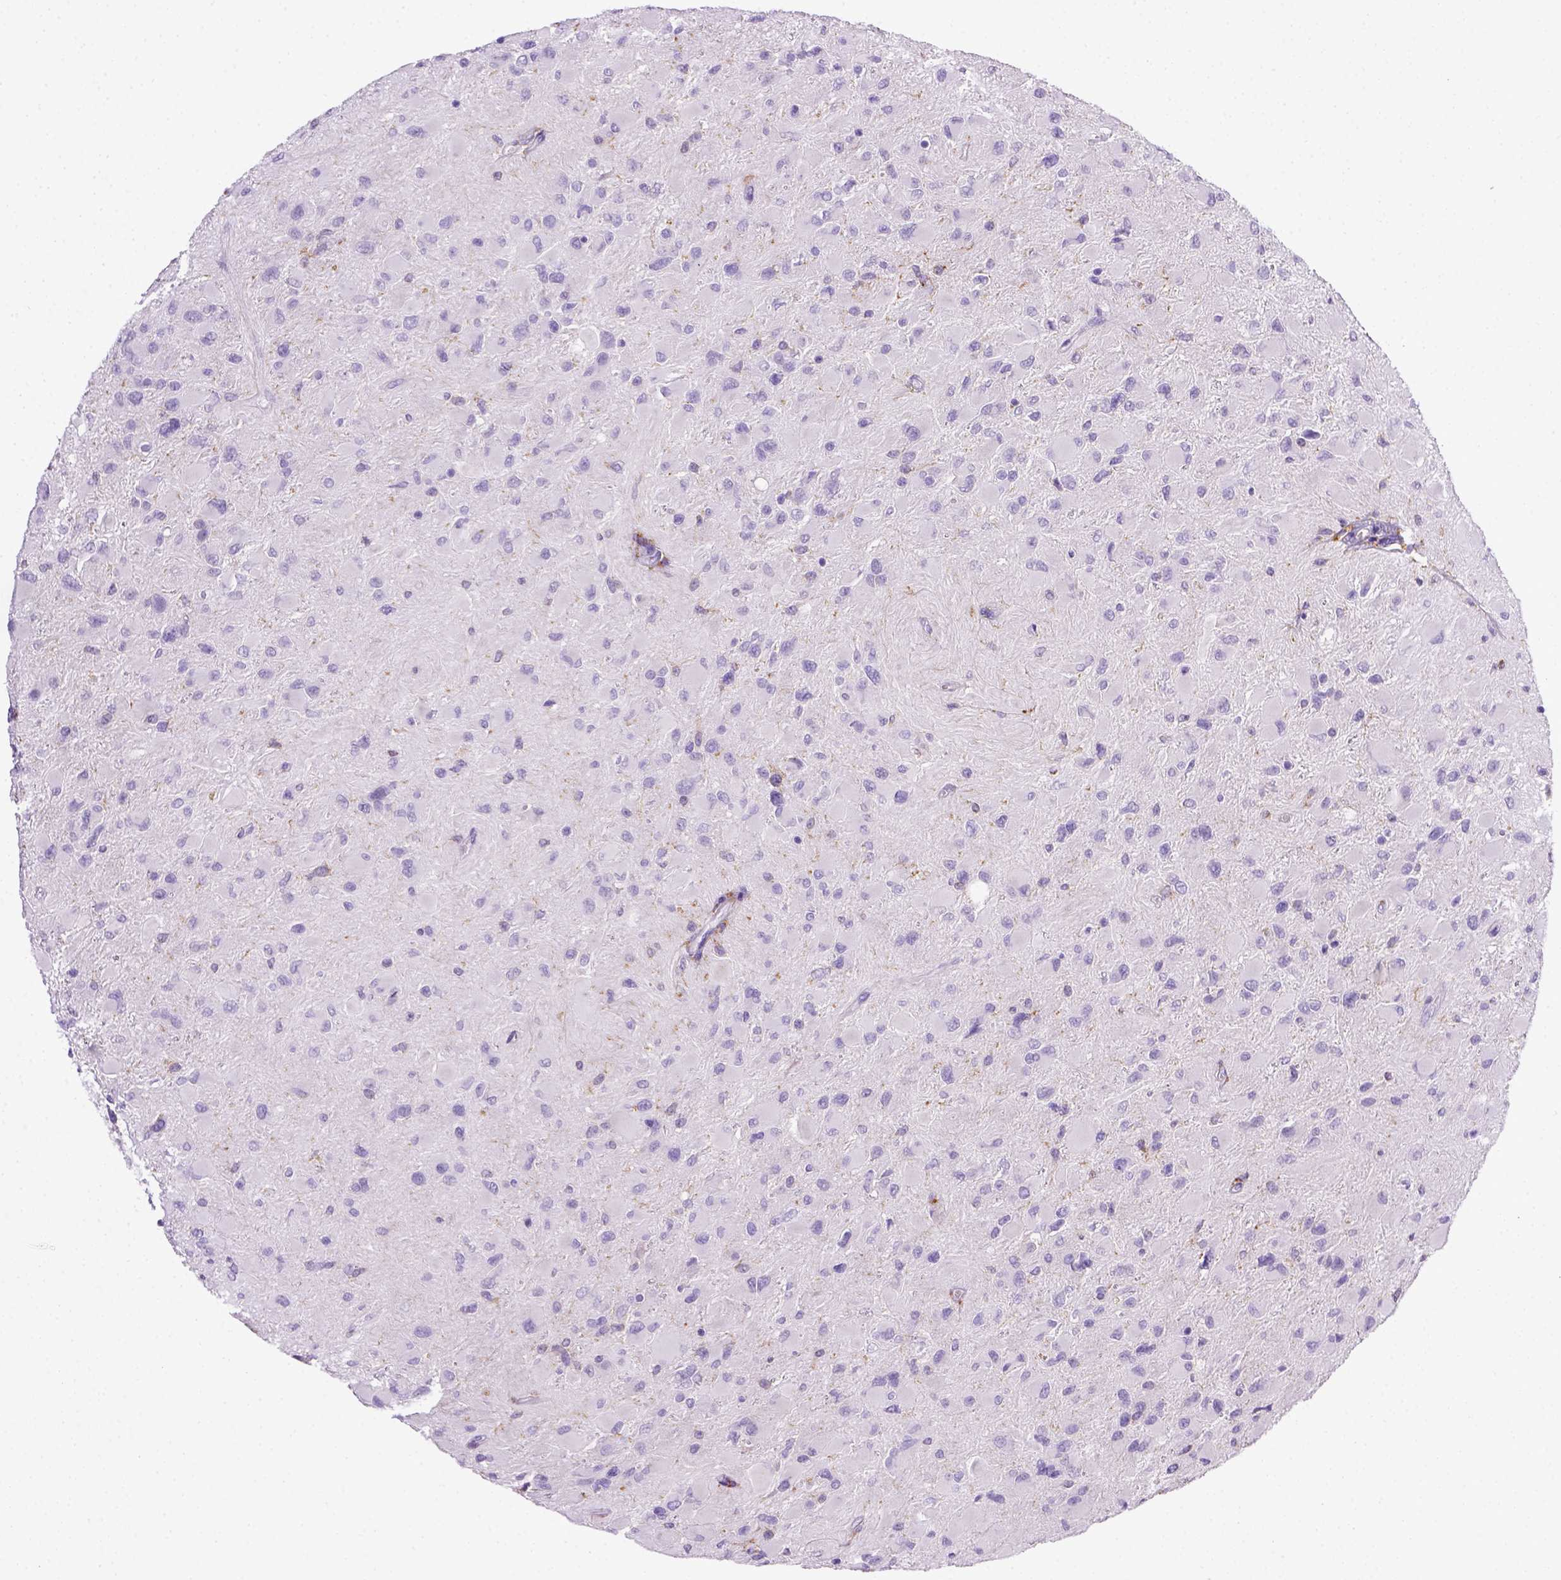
{"staining": {"intensity": "negative", "quantity": "none", "location": "none"}, "tissue": "glioma", "cell_type": "Tumor cells", "image_type": "cancer", "snomed": [{"axis": "morphology", "description": "Glioma, malignant, High grade"}, {"axis": "topography", "description": "Cerebral cortex"}], "caption": "Immunohistochemistry (IHC) photomicrograph of neoplastic tissue: malignant glioma (high-grade) stained with DAB (3,3'-diaminobenzidine) shows no significant protein expression in tumor cells.", "gene": "CD68", "patient": {"sex": "female", "age": 36}}